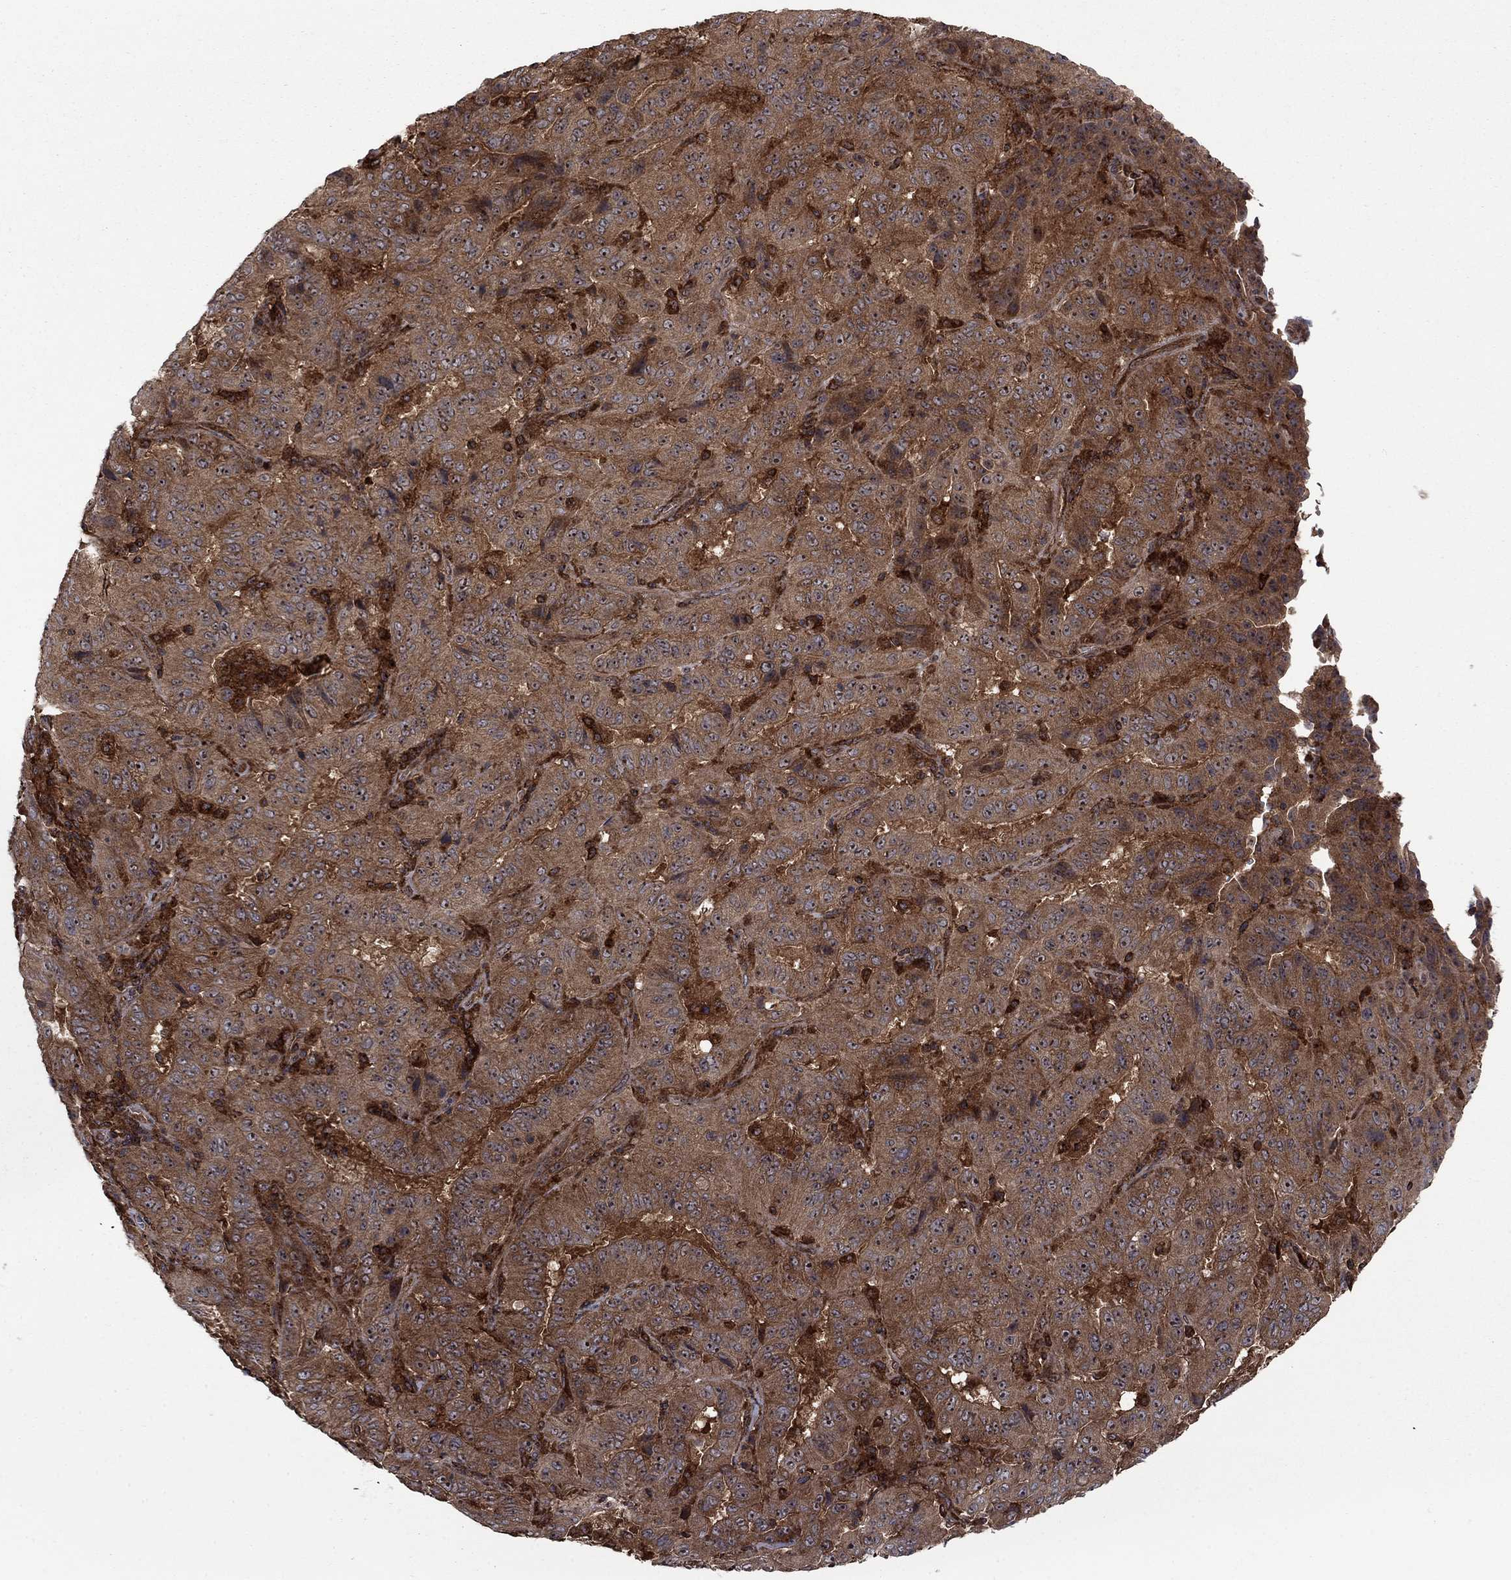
{"staining": {"intensity": "moderate", "quantity": ">75%", "location": "cytoplasmic/membranous"}, "tissue": "pancreatic cancer", "cell_type": "Tumor cells", "image_type": "cancer", "snomed": [{"axis": "morphology", "description": "Adenocarcinoma, NOS"}, {"axis": "topography", "description": "Pancreas"}], "caption": "A brown stain highlights moderate cytoplasmic/membranous staining of a protein in human pancreatic adenocarcinoma tumor cells.", "gene": "IFI35", "patient": {"sex": "male", "age": 63}}